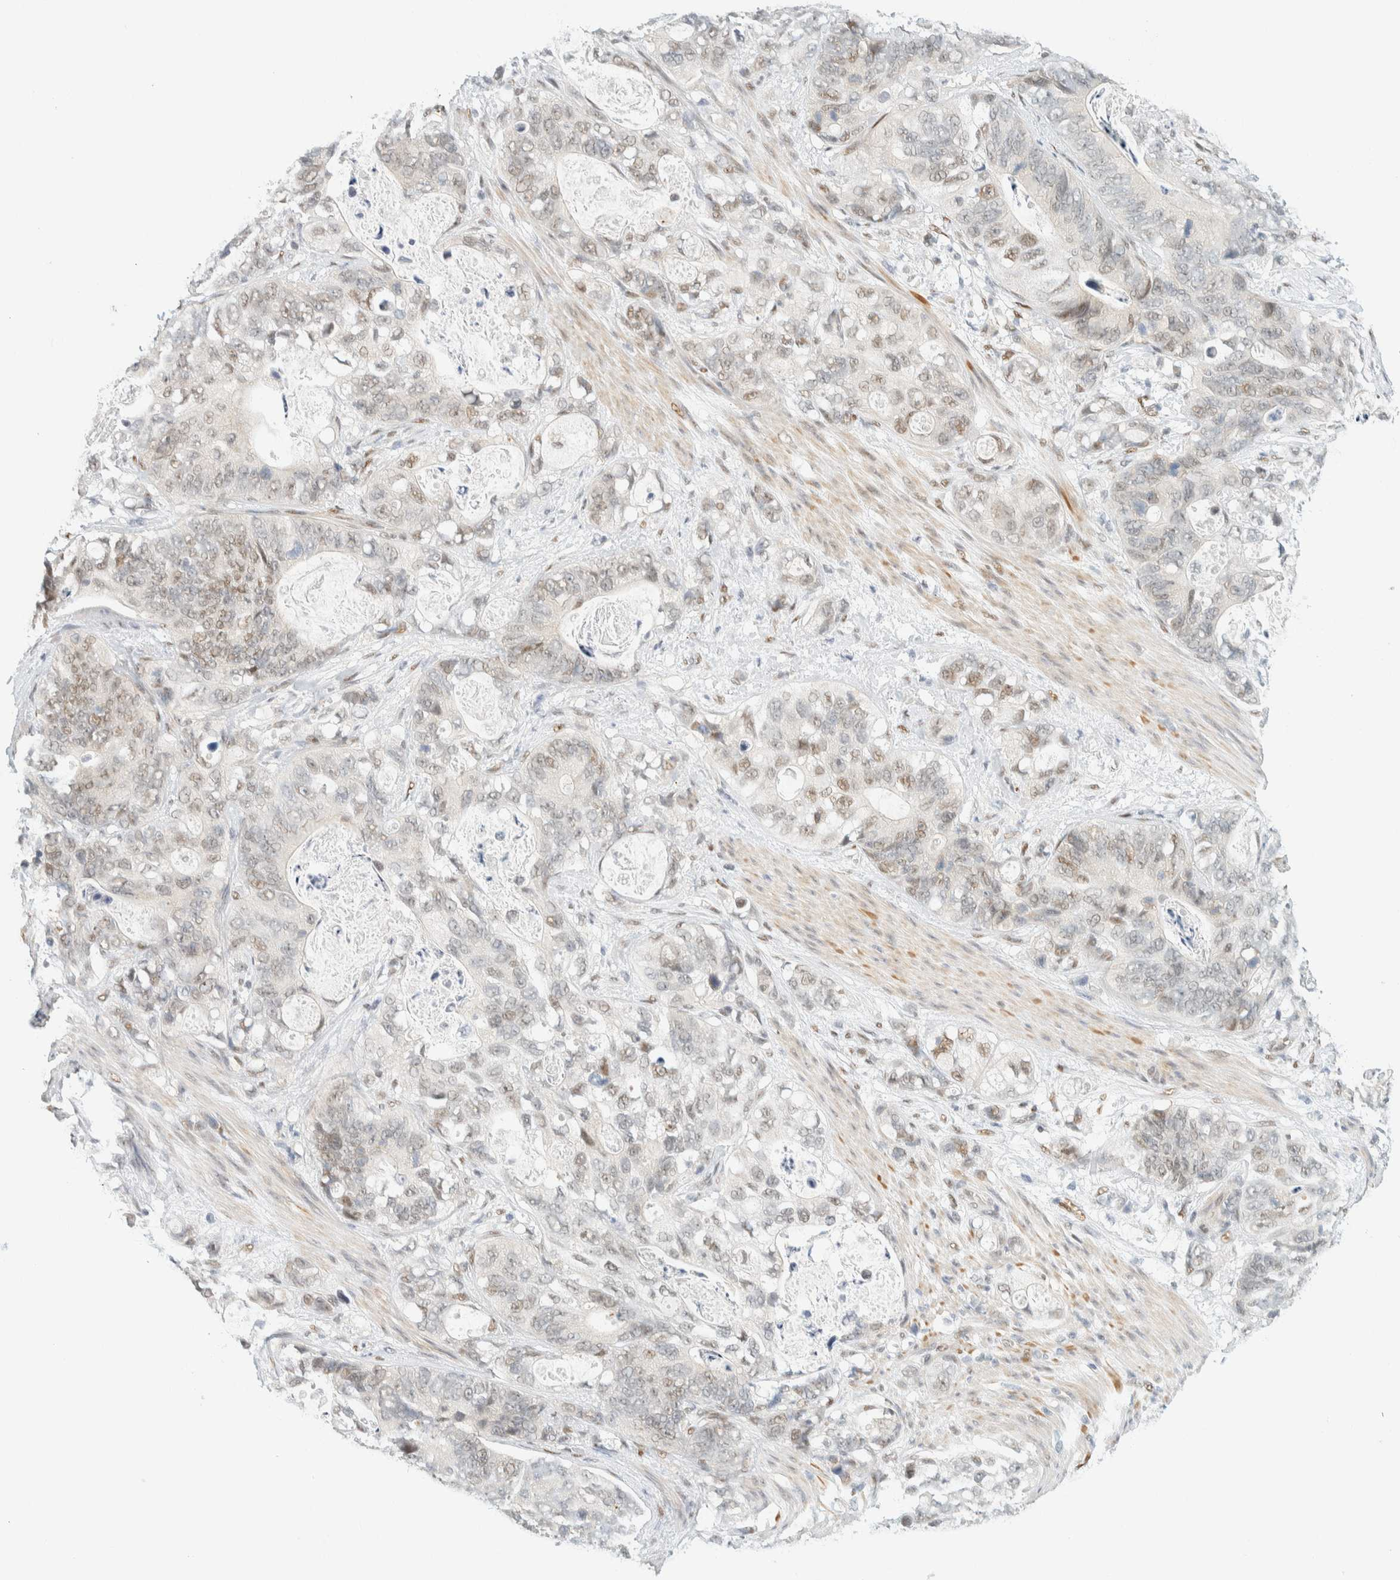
{"staining": {"intensity": "moderate", "quantity": "<25%", "location": "nuclear"}, "tissue": "stomach cancer", "cell_type": "Tumor cells", "image_type": "cancer", "snomed": [{"axis": "morphology", "description": "Normal tissue, NOS"}, {"axis": "morphology", "description": "Adenocarcinoma, NOS"}, {"axis": "topography", "description": "Stomach"}], "caption": "An IHC micrograph of tumor tissue is shown. Protein staining in brown highlights moderate nuclear positivity in stomach adenocarcinoma within tumor cells.", "gene": "ZNF683", "patient": {"sex": "female", "age": 89}}